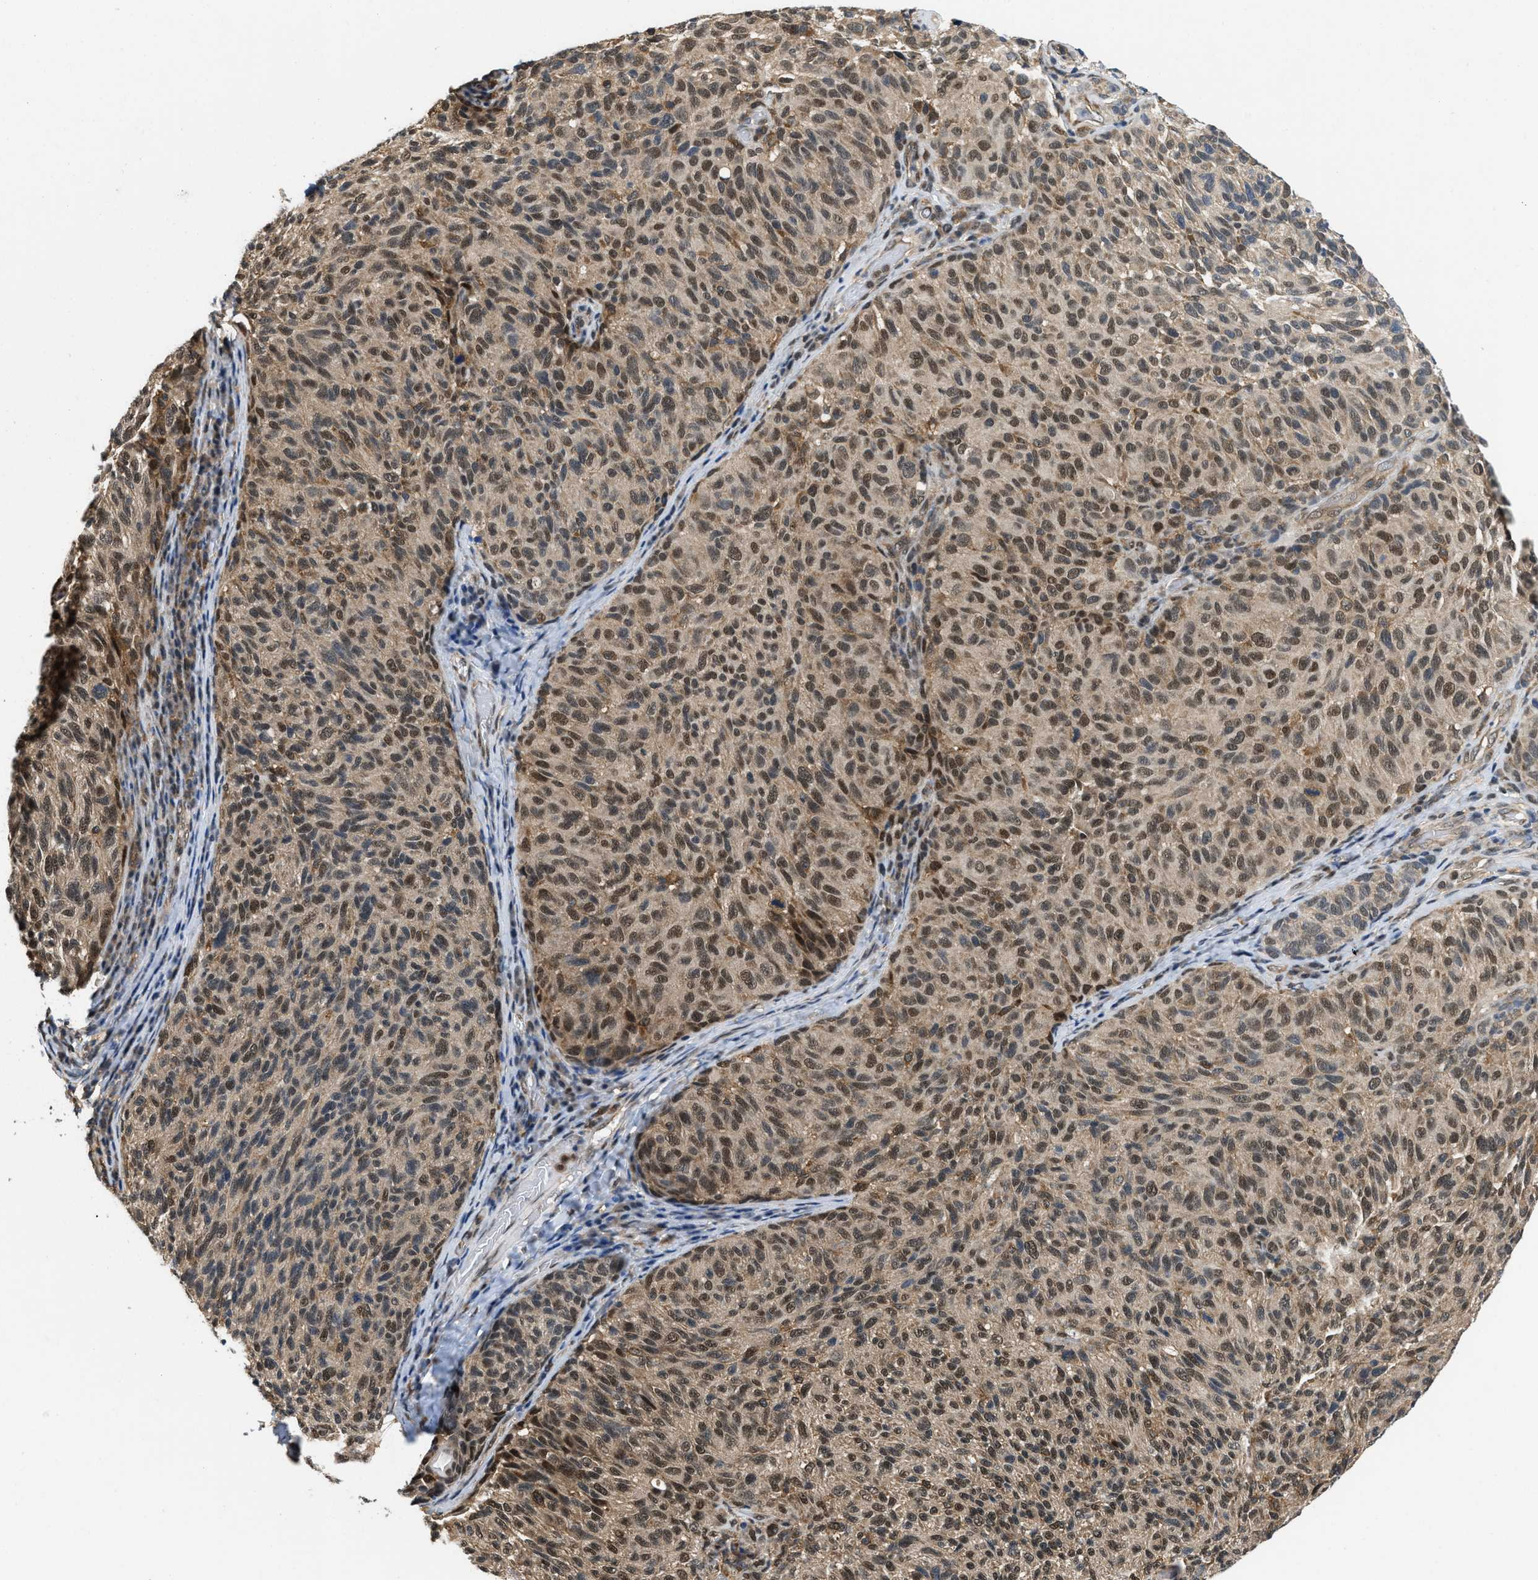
{"staining": {"intensity": "moderate", "quantity": ">75%", "location": "cytoplasmic/membranous,nuclear"}, "tissue": "melanoma", "cell_type": "Tumor cells", "image_type": "cancer", "snomed": [{"axis": "morphology", "description": "Malignant melanoma, NOS"}, {"axis": "topography", "description": "Skin"}], "caption": "Immunohistochemical staining of melanoma displays moderate cytoplasmic/membranous and nuclear protein positivity in approximately >75% of tumor cells.", "gene": "ATF7IP", "patient": {"sex": "female", "age": 73}}